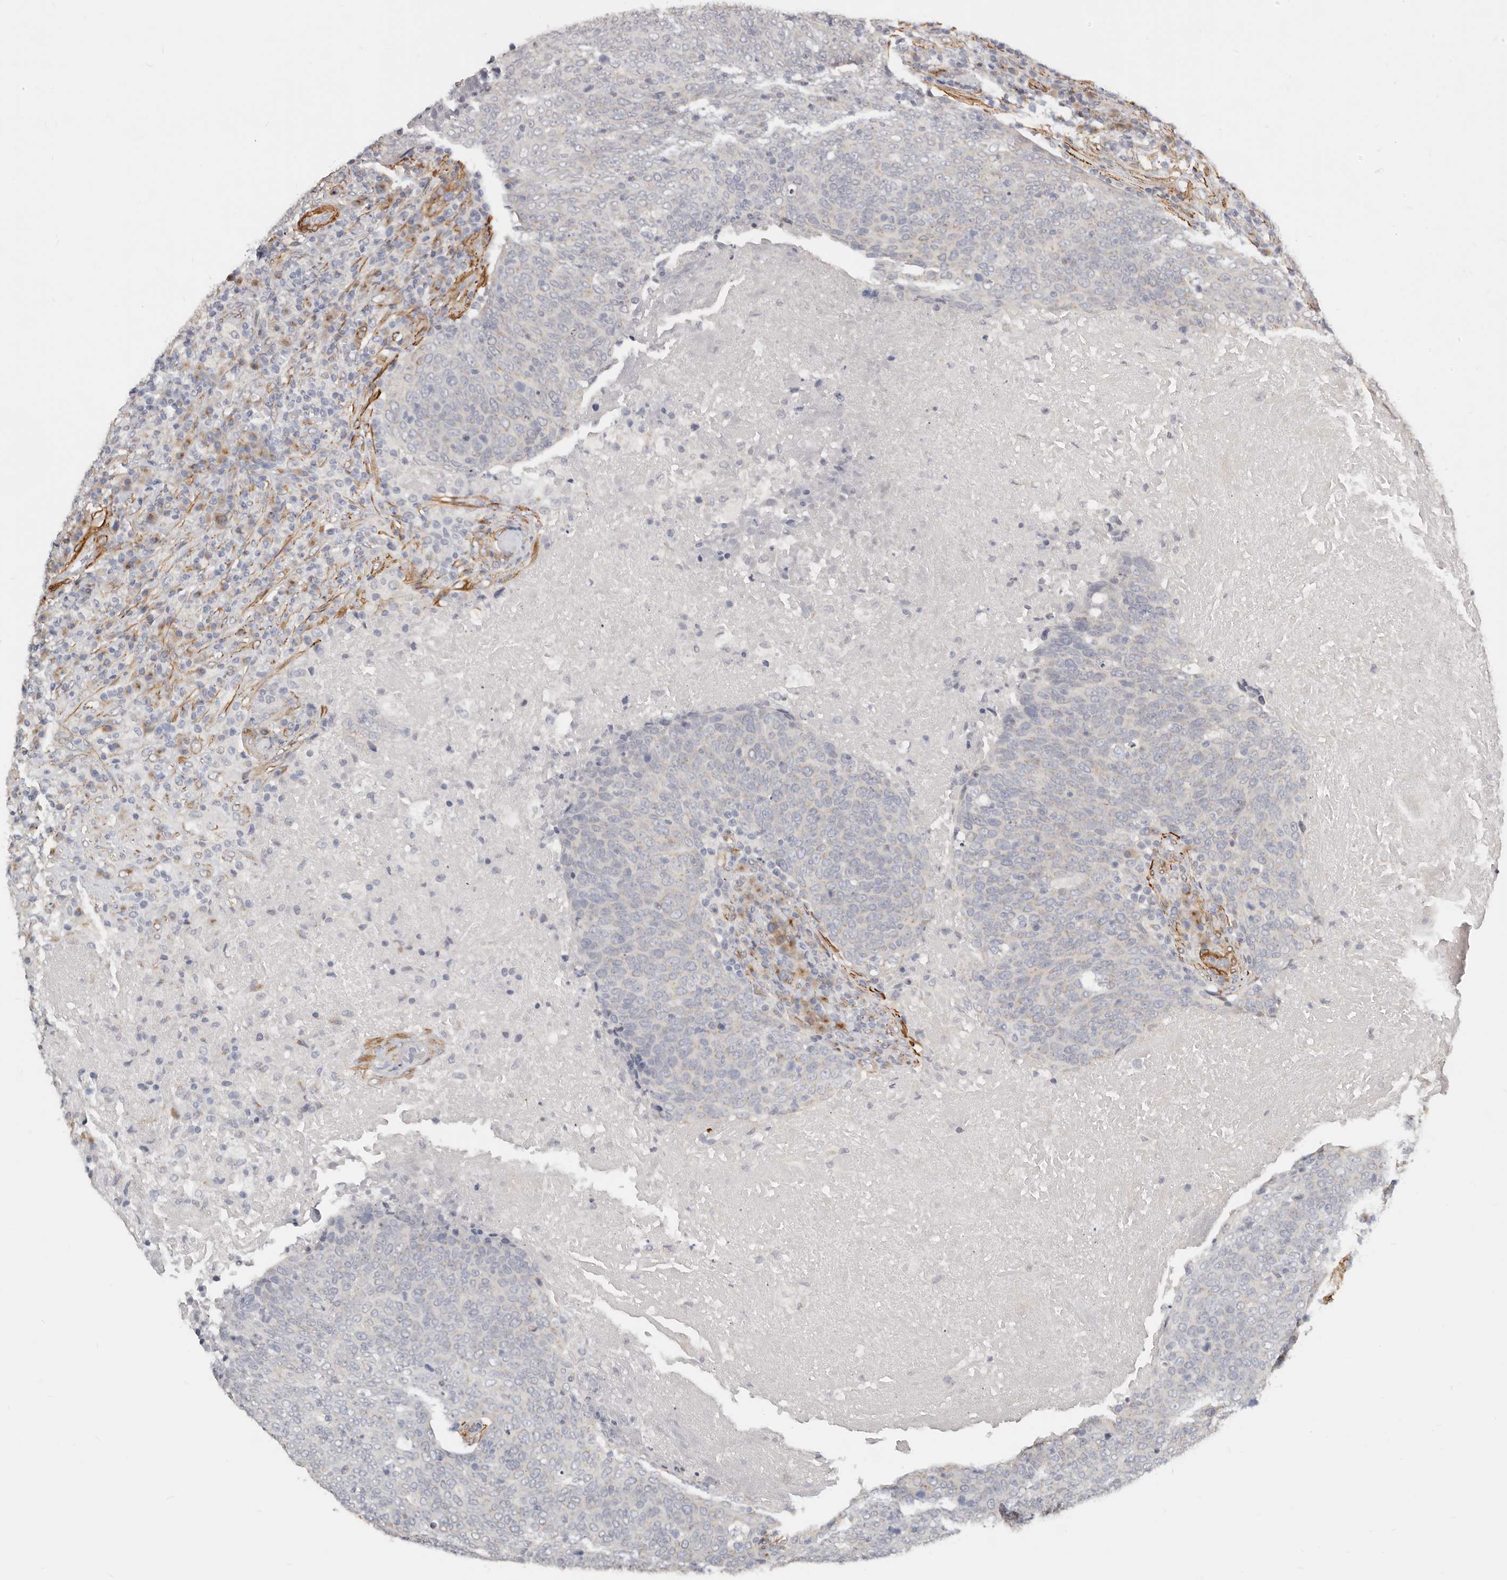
{"staining": {"intensity": "negative", "quantity": "none", "location": "none"}, "tissue": "head and neck cancer", "cell_type": "Tumor cells", "image_type": "cancer", "snomed": [{"axis": "morphology", "description": "Squamous cell carcinoma, NOS"}, {"axis": "morphology", "description": "Squamous cell carcinoma, metastatic, NOS"}, {"axis": "topography", "description": "Lymph node"}, {"axis": "topography", "description": "Head-Neck"}], "caption": "A photomicrograph of head and neck cancer stained for a protein shows no brown staining in tumor cells.", "gene": "RABAC1", "patient": {"sex": "male", "age": 62}}